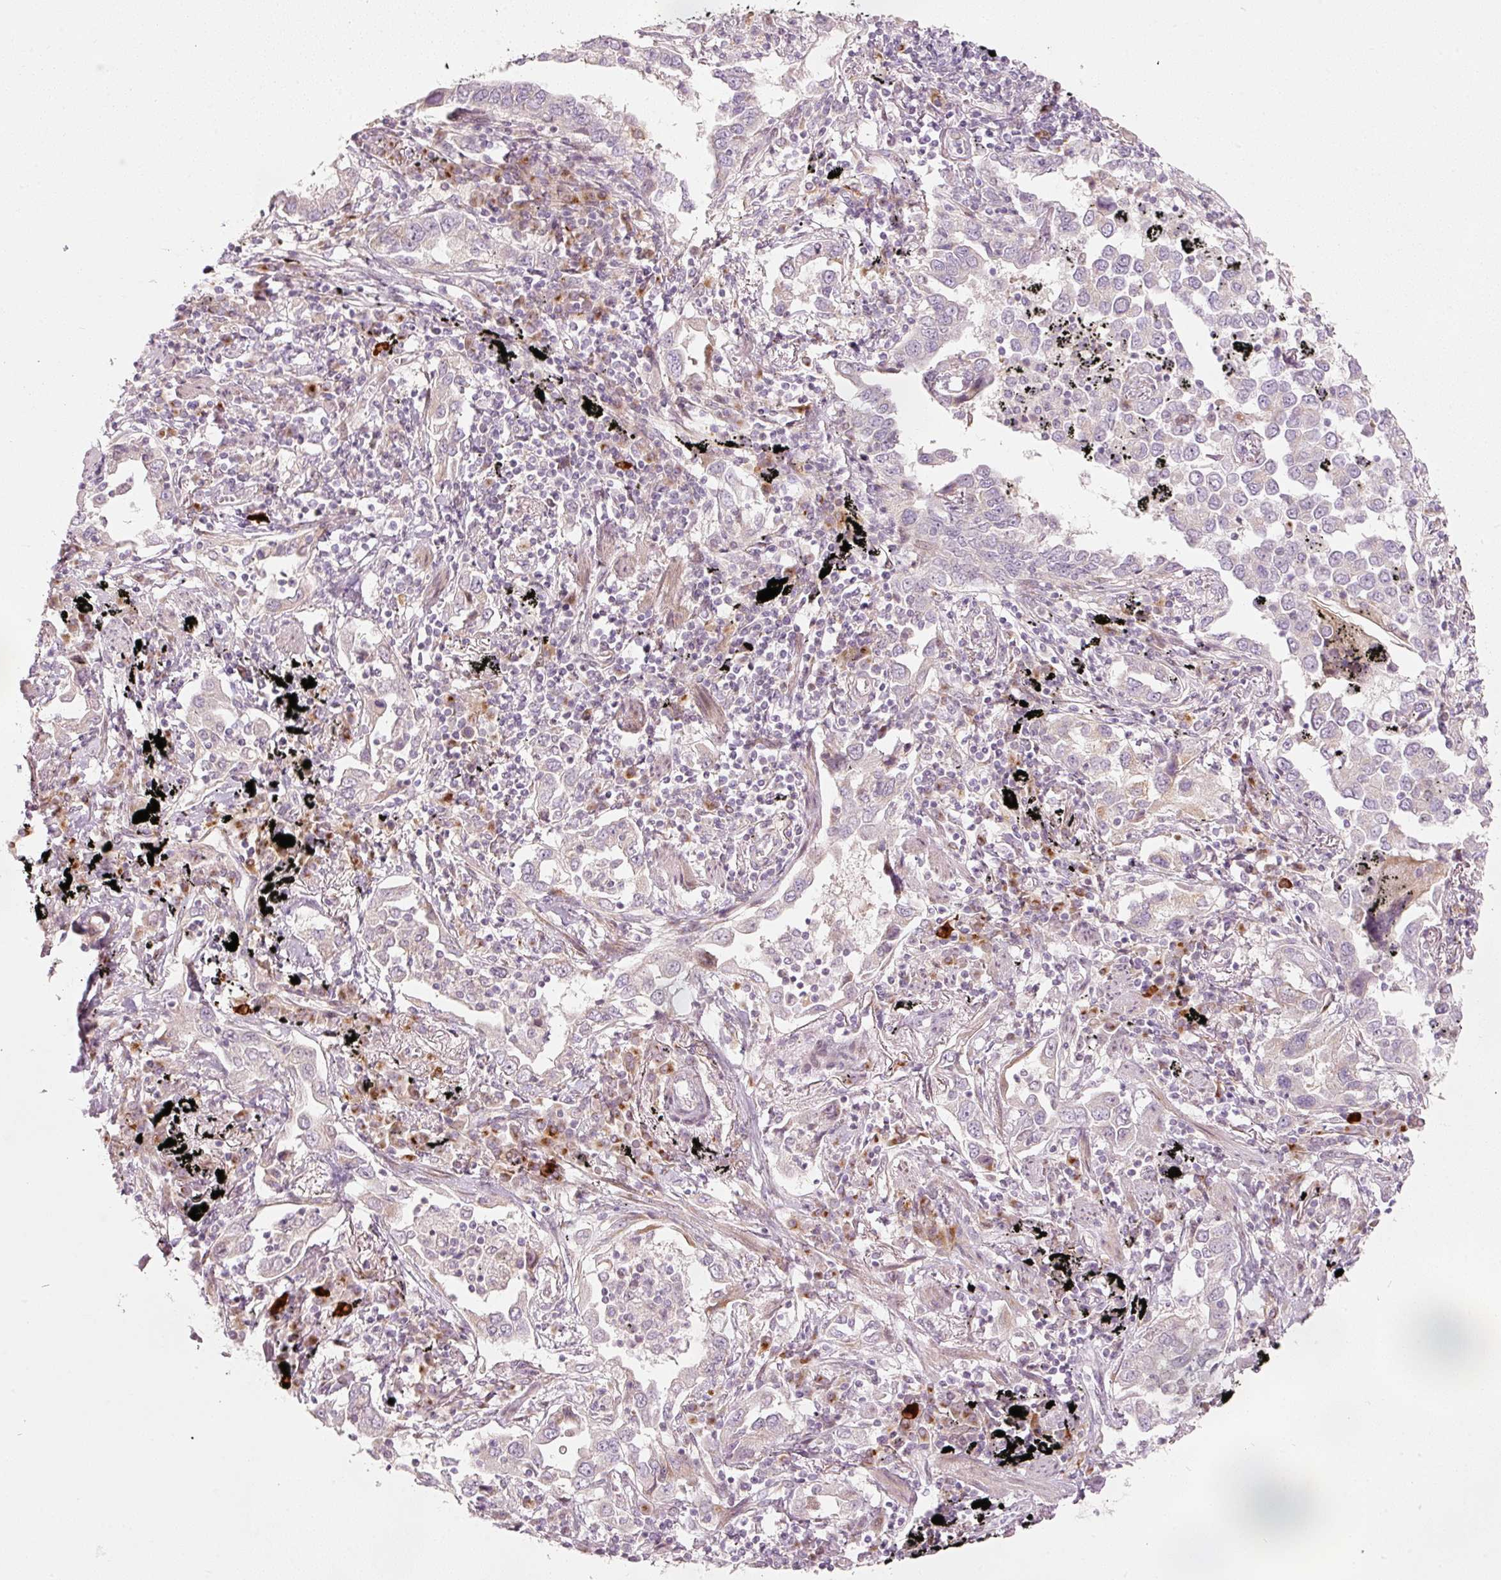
{"staining": {"intensity": "negative", "quantity": "none", "location": "none"}, "tissue": "lung cancer", "cell_type": "Tumor cells", "image_type": "cancer", "snomed": [{"axis": "morphology", "description": "Adenocarcinoma, NOS"}, {"axis": "topography", "description": "Lung"}], "caption": "DAB (3,3'-diaminobenzidine) immunohistochemical staining of lung cancer exhibits no significant expression in tumor cells.", "gene": "SLC20A1", "patient": {"sex": "male", "age": 67}}